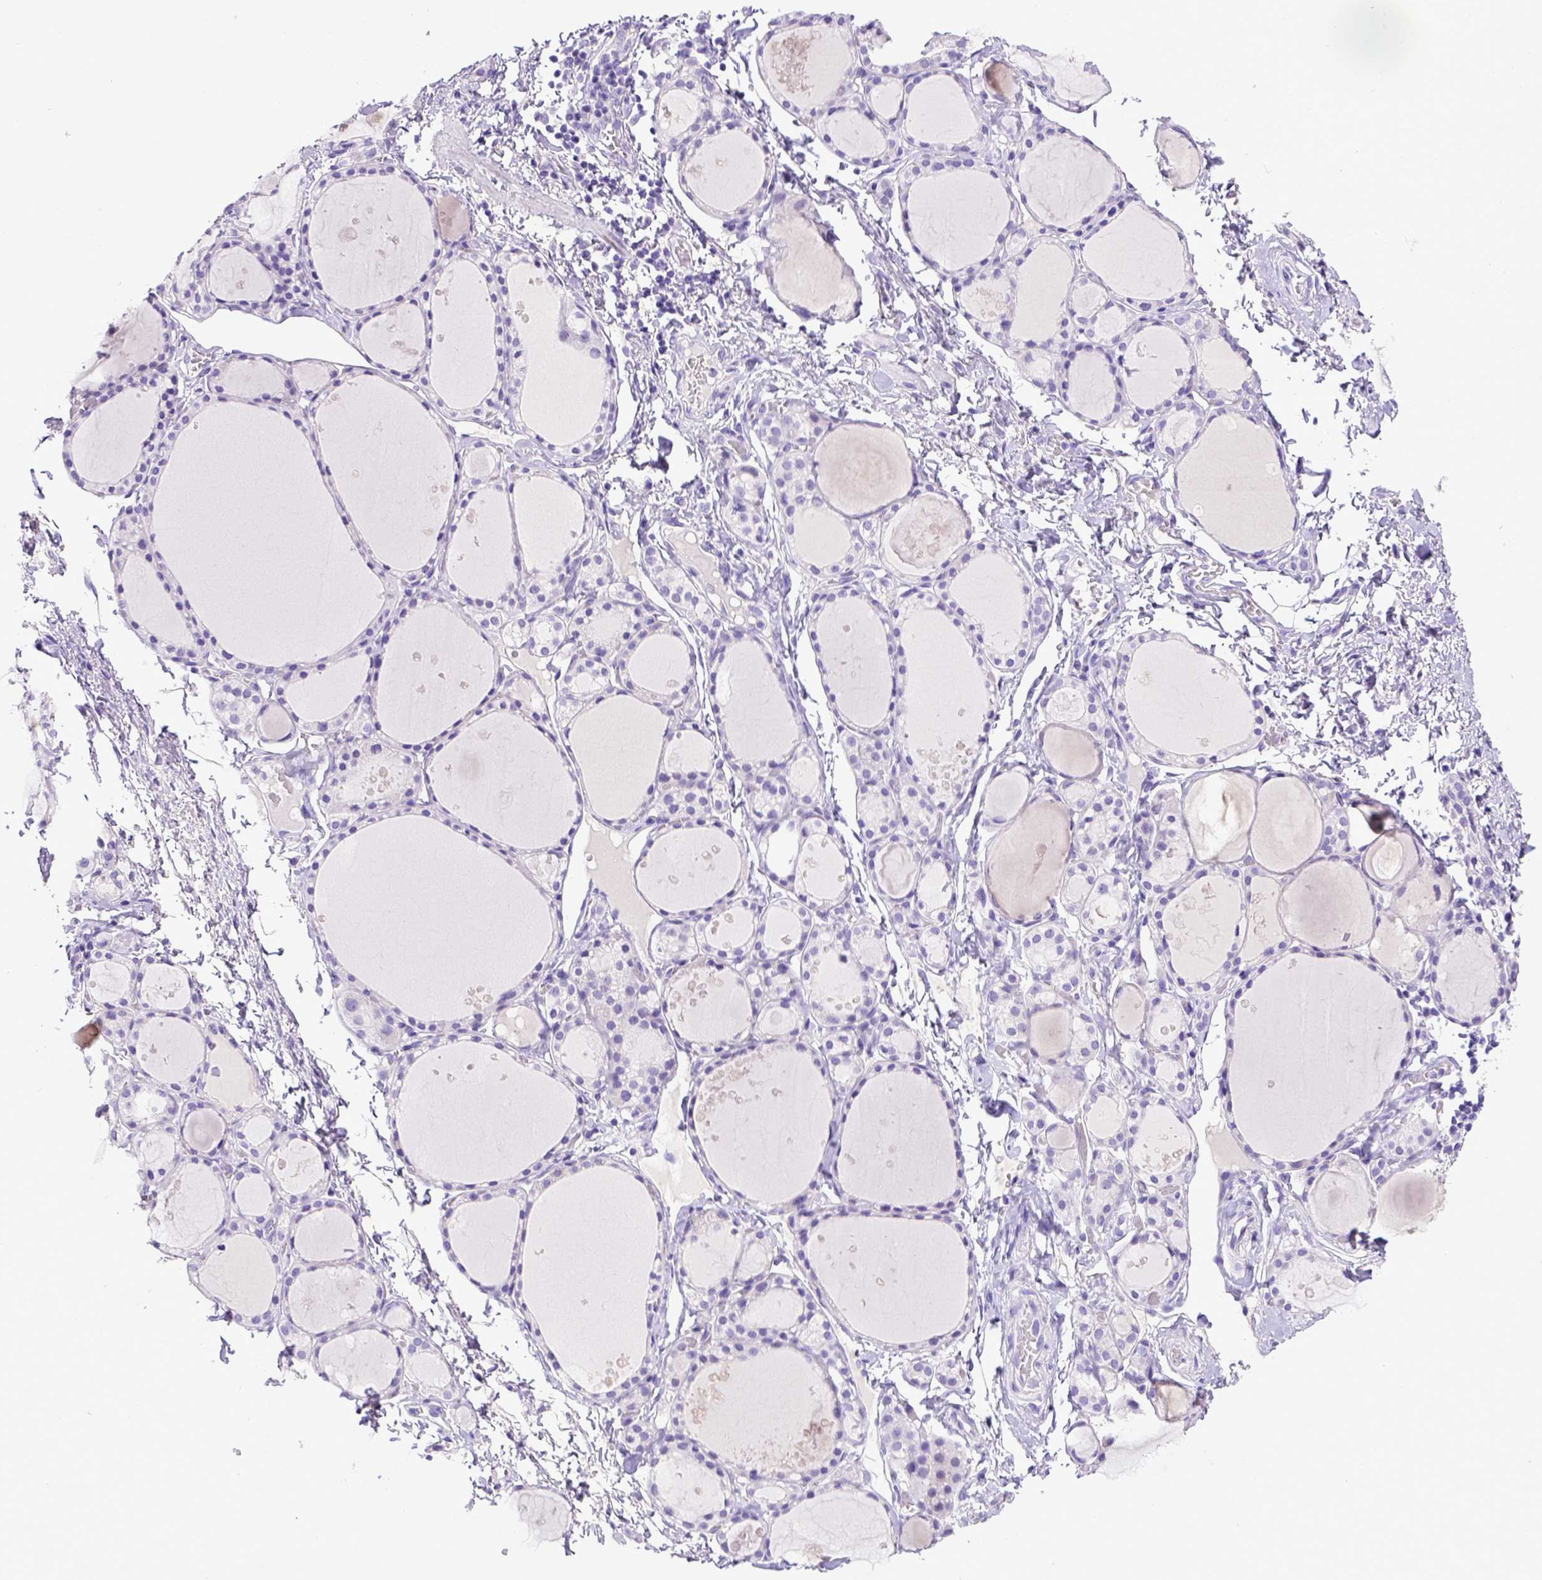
{"staining": {"intensity": "negative", "quantity": "none", "location": "none"}, "tissue": "thyroid gland", "cell_type": "Glandular cells", "image_type": "normal", "snomed": [{"axis": "morphology", "description": "Normal tissue, NOS"}, {"axis": "topography", "description": "Thyroid gland"}], "caption": "High magnification brightfield microscopy of benign thyroid gland stained with DAB (3,3'-diaminobenzidine) (brown) and counterstained with hematoxylin (blue): glandular cells show no significant staining. The staining was performed using DAB to visualize the protein expression in brown, while the nuclei were stained in blue with hematoxylin (Magnification: 20x).", "gene": "ESR1", "patient": {"sex": "male", "age": 68}}